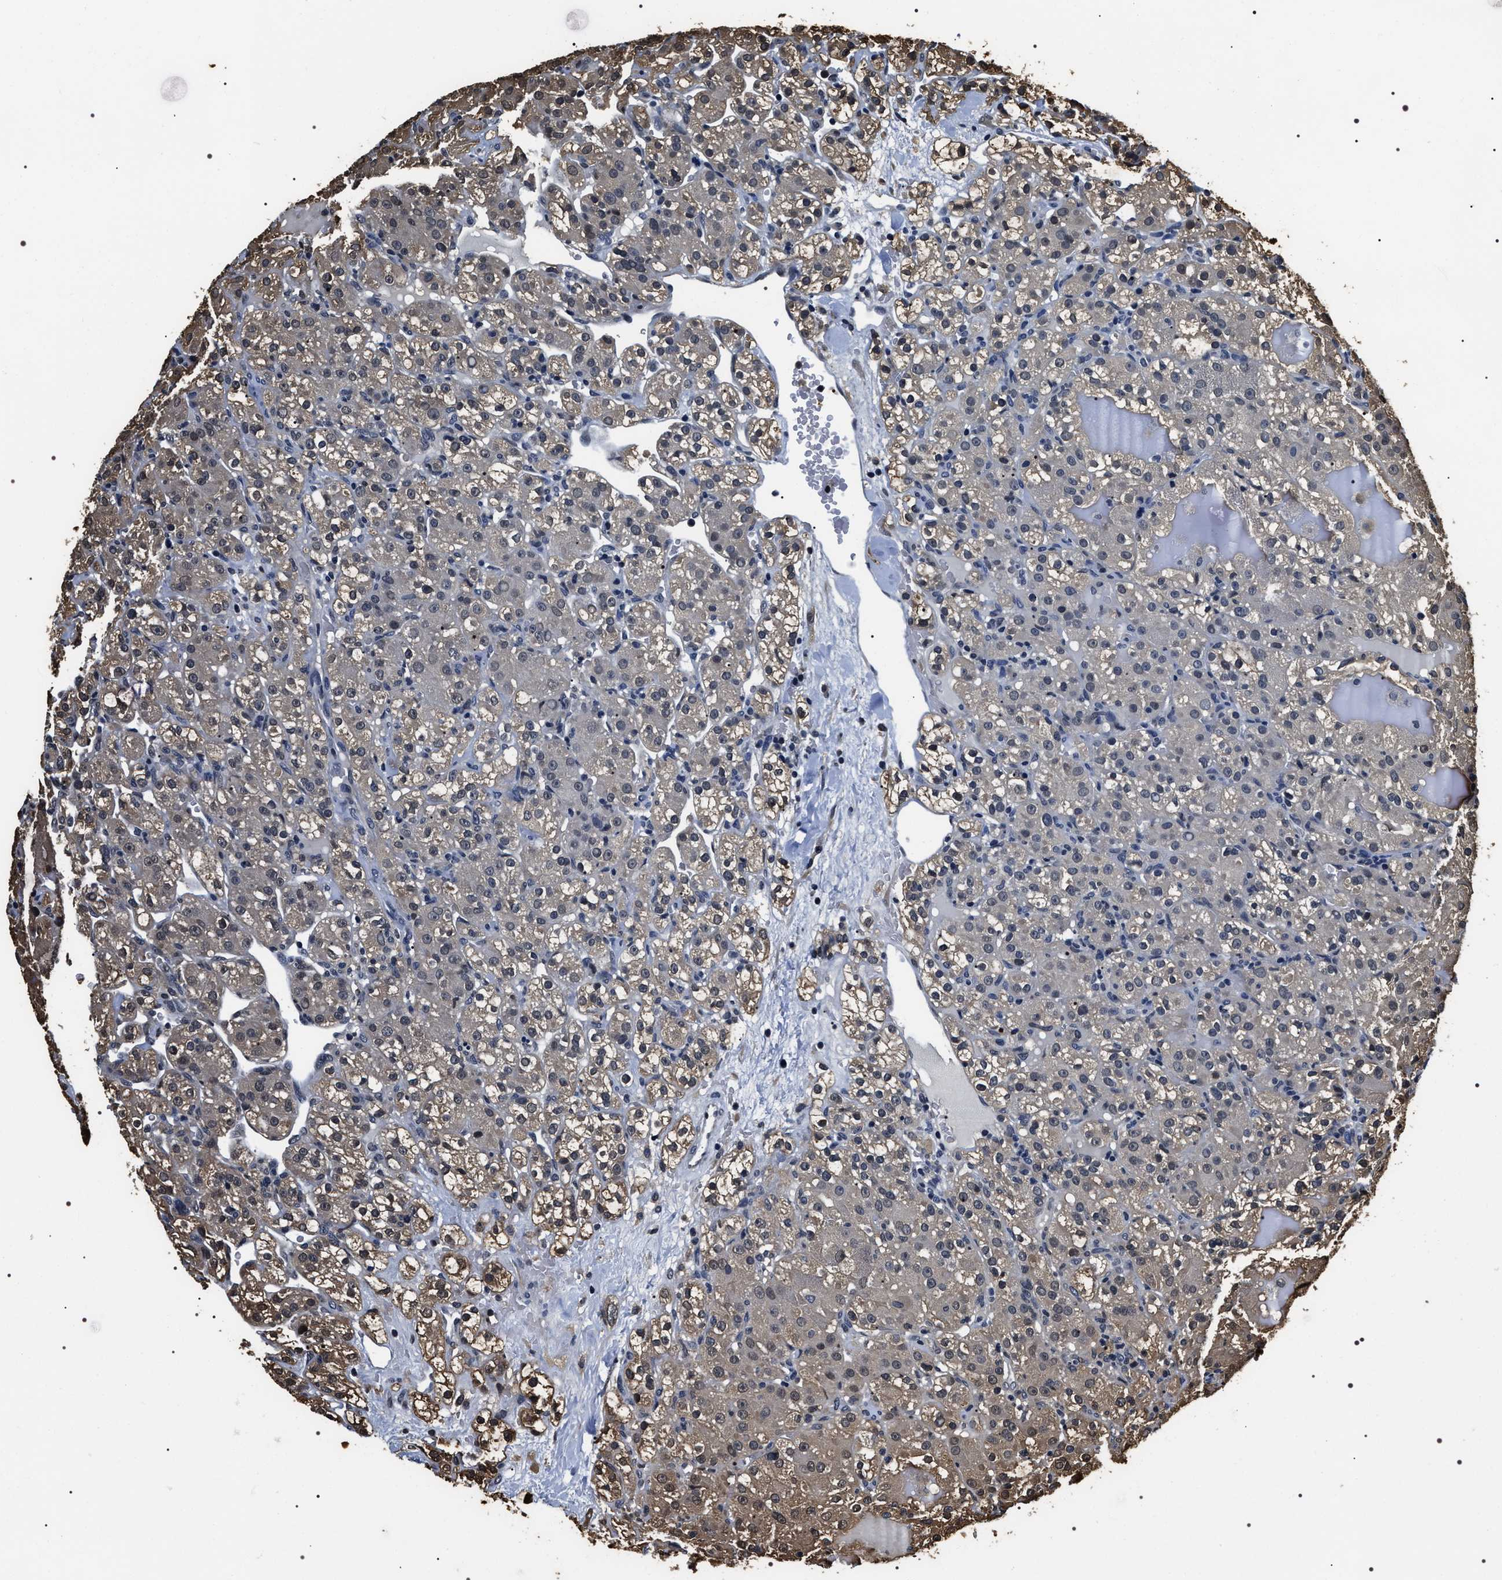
{"staining": {"intensity": "moderate", "quantity": "<25%", "location": "cytoplasmic/membranous"}, "tissue": "renal cancer", "cell_type": "Tumor cells", "image_type": "cancer", "snomed": [{"axis": "morphology", "description": "Normal tissue, NOS"}, {"axis": "morphology", "description": "Adenocarcinoma, NOS"}, {"axis": "topography", "description": "Kidney"}], "caption": "A brown stain shows moderate cytoplasmic/membranous staining of a protein in renal cancer tumor cells.", "gene": "ARHGAP22", "patient": {"sex": "male", "age": 61}}